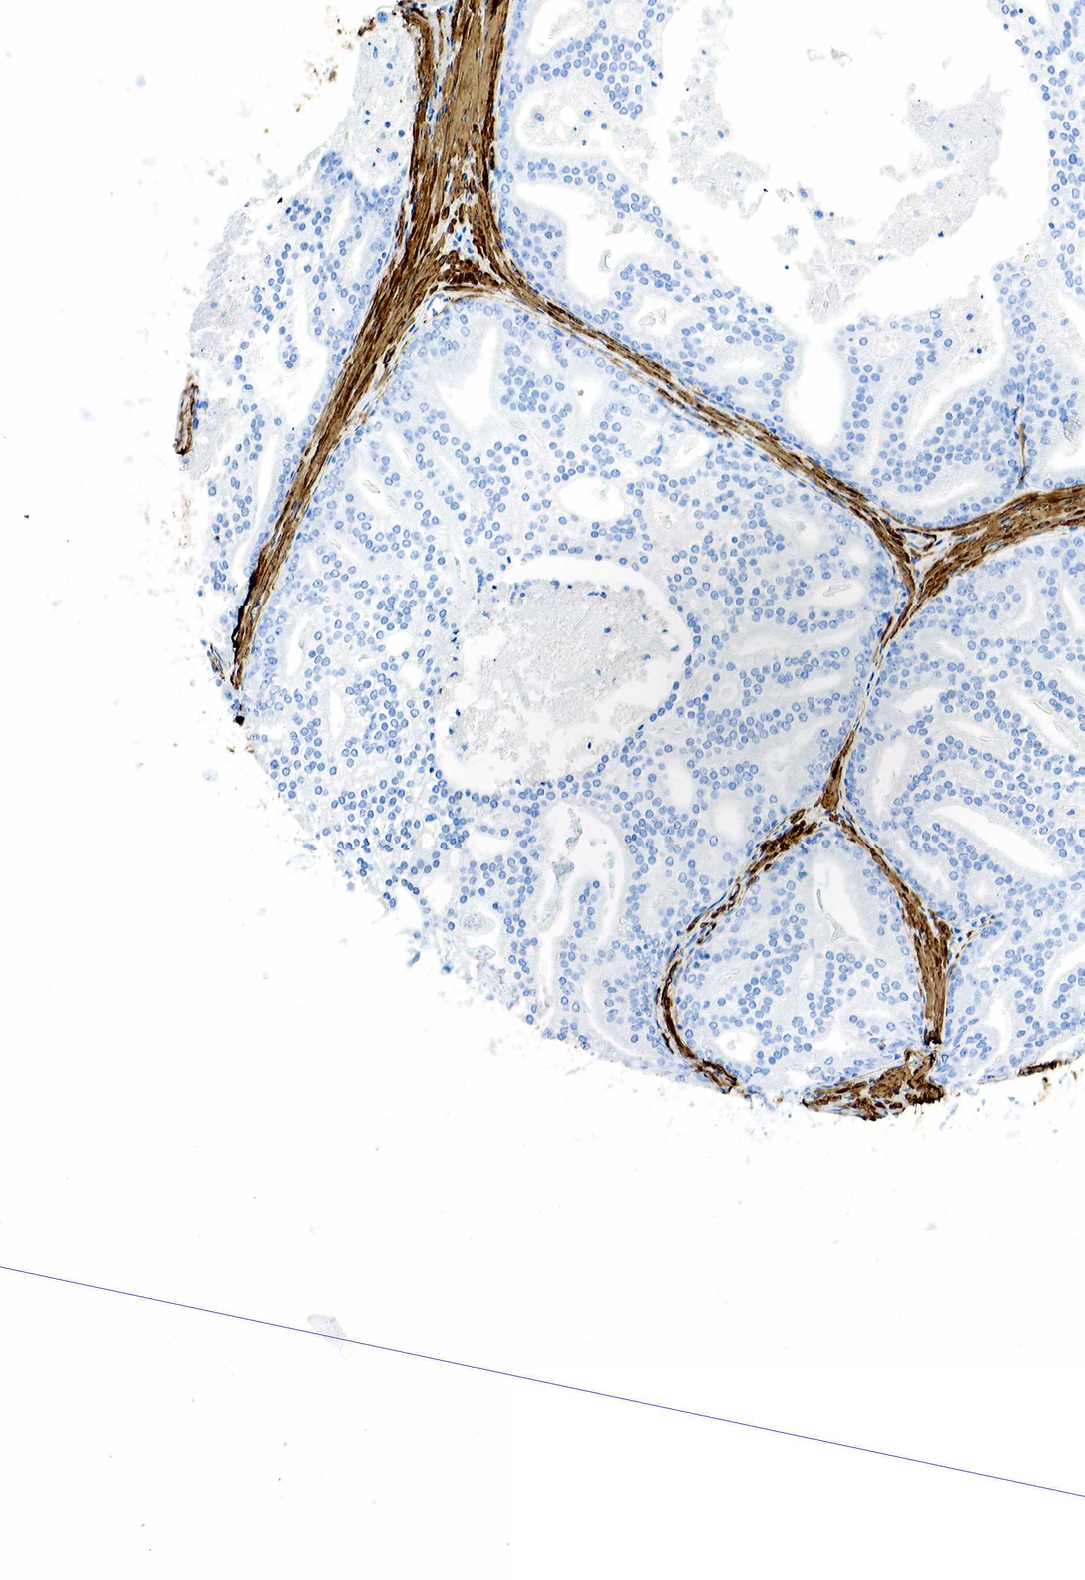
{"staining": {"intensity": "negative", "quantity": "none", "location": "none"}, "tissue": "prostate cancer", "cell_type": "Tumor cells", "image_type": "cancer", "snomed": [{"axis": "morphology", "description": "Adenocarcinoma, High grade"}, {"axis": "topography", "description": "Prostate"}], "caption": "A high-resolution histopathology image shows immunohistochemistry (IHC) staining of prostate cancer (adenocarcinoma (high-grade)), which reveals no significant staining in tumor cells. (DAB IHC with hematoxylin counter stain).", "gene": "ACTA1", "patient": {"sex": "male", "age": 56}}